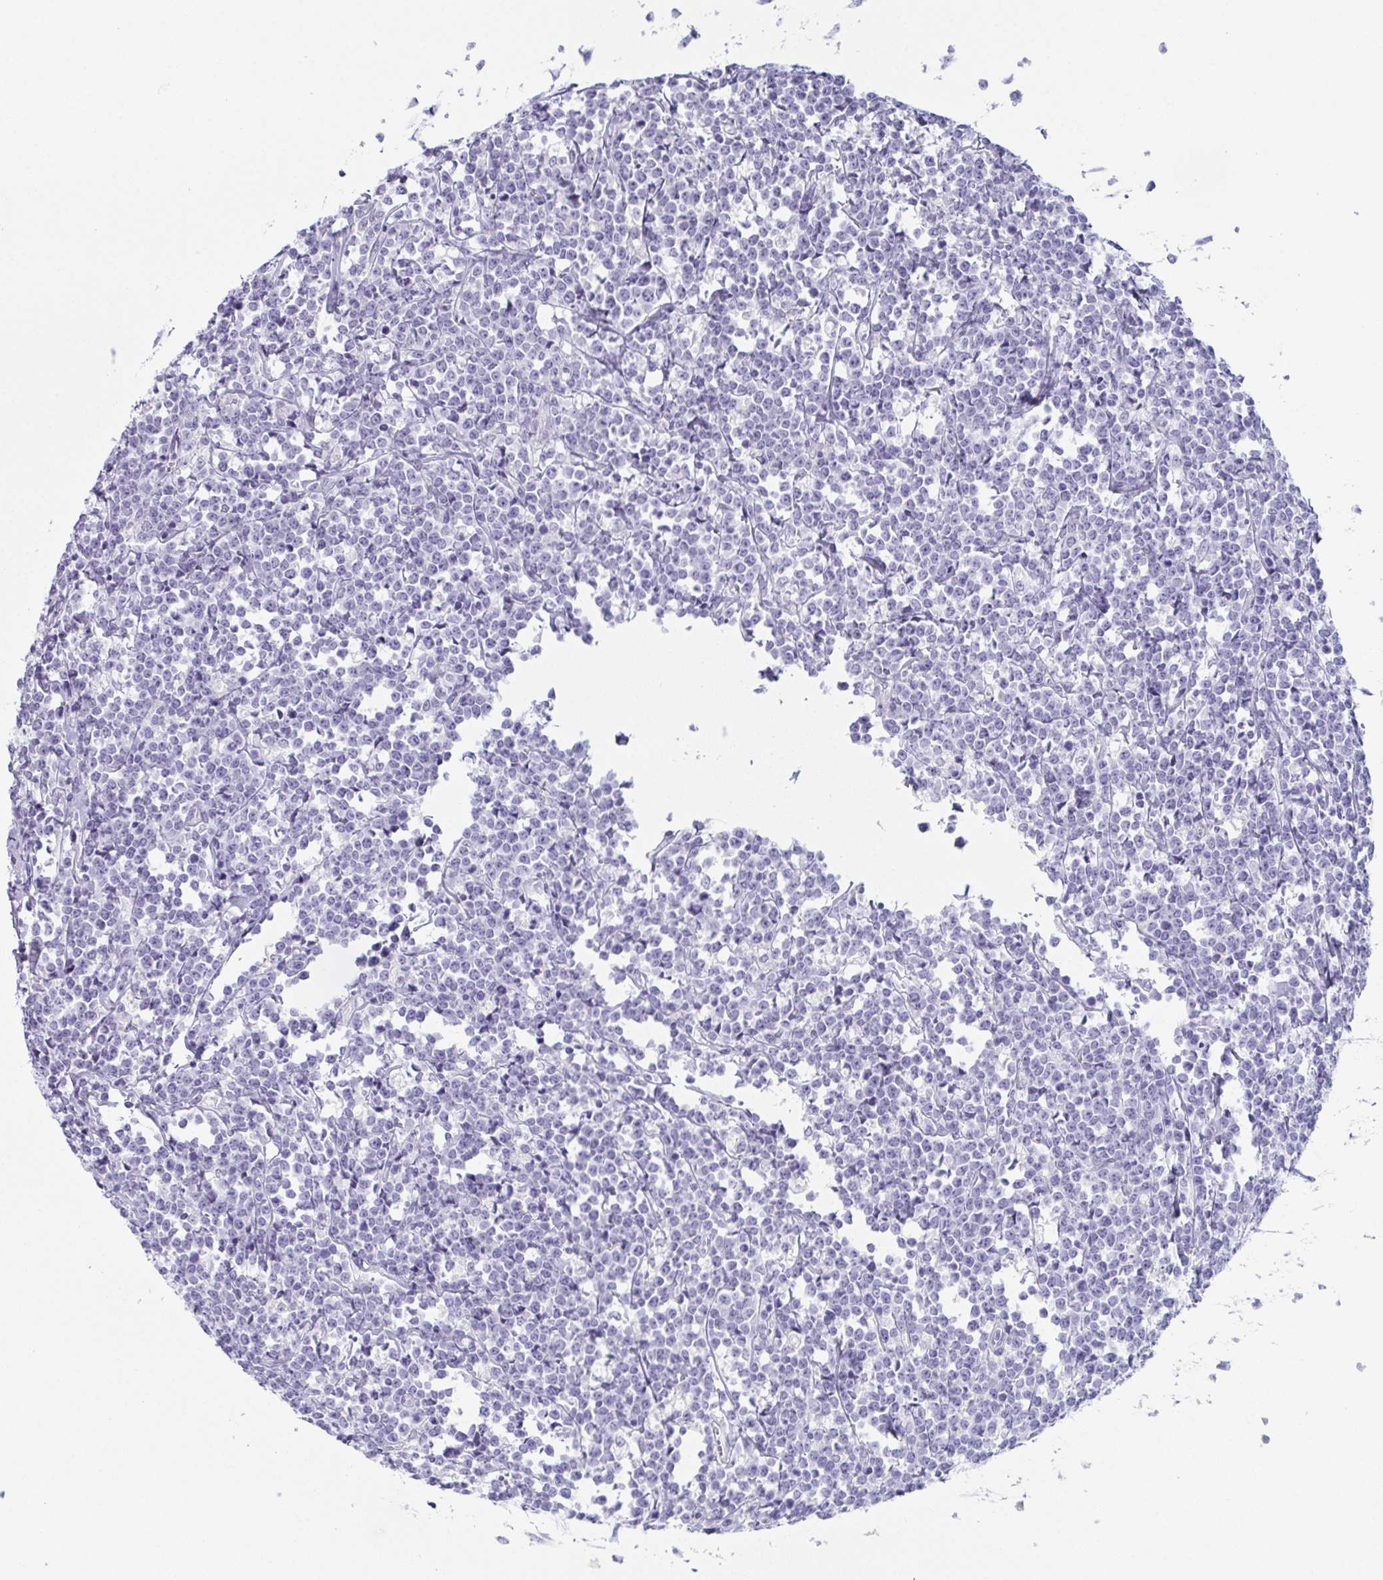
{"staining": {"intensity": "negative", "quantity": "none", "location": "none"}, "tissue": "lymphoma", "cell_type": "Tumor cells", "image_type": "cancer", "snomed": [{"axis": "morphology", "description": "Malignant lymphoma, non-Hodgkin's type, High grade"}, {"axis": "topography", "description": "Small intestine"}], "caption": "Immunohistochemical staining of human lymphoma demonstrates no significant staining in tumor cells.", "gene": "TEX19", "patient": {"sex": "female", "age": 56}}